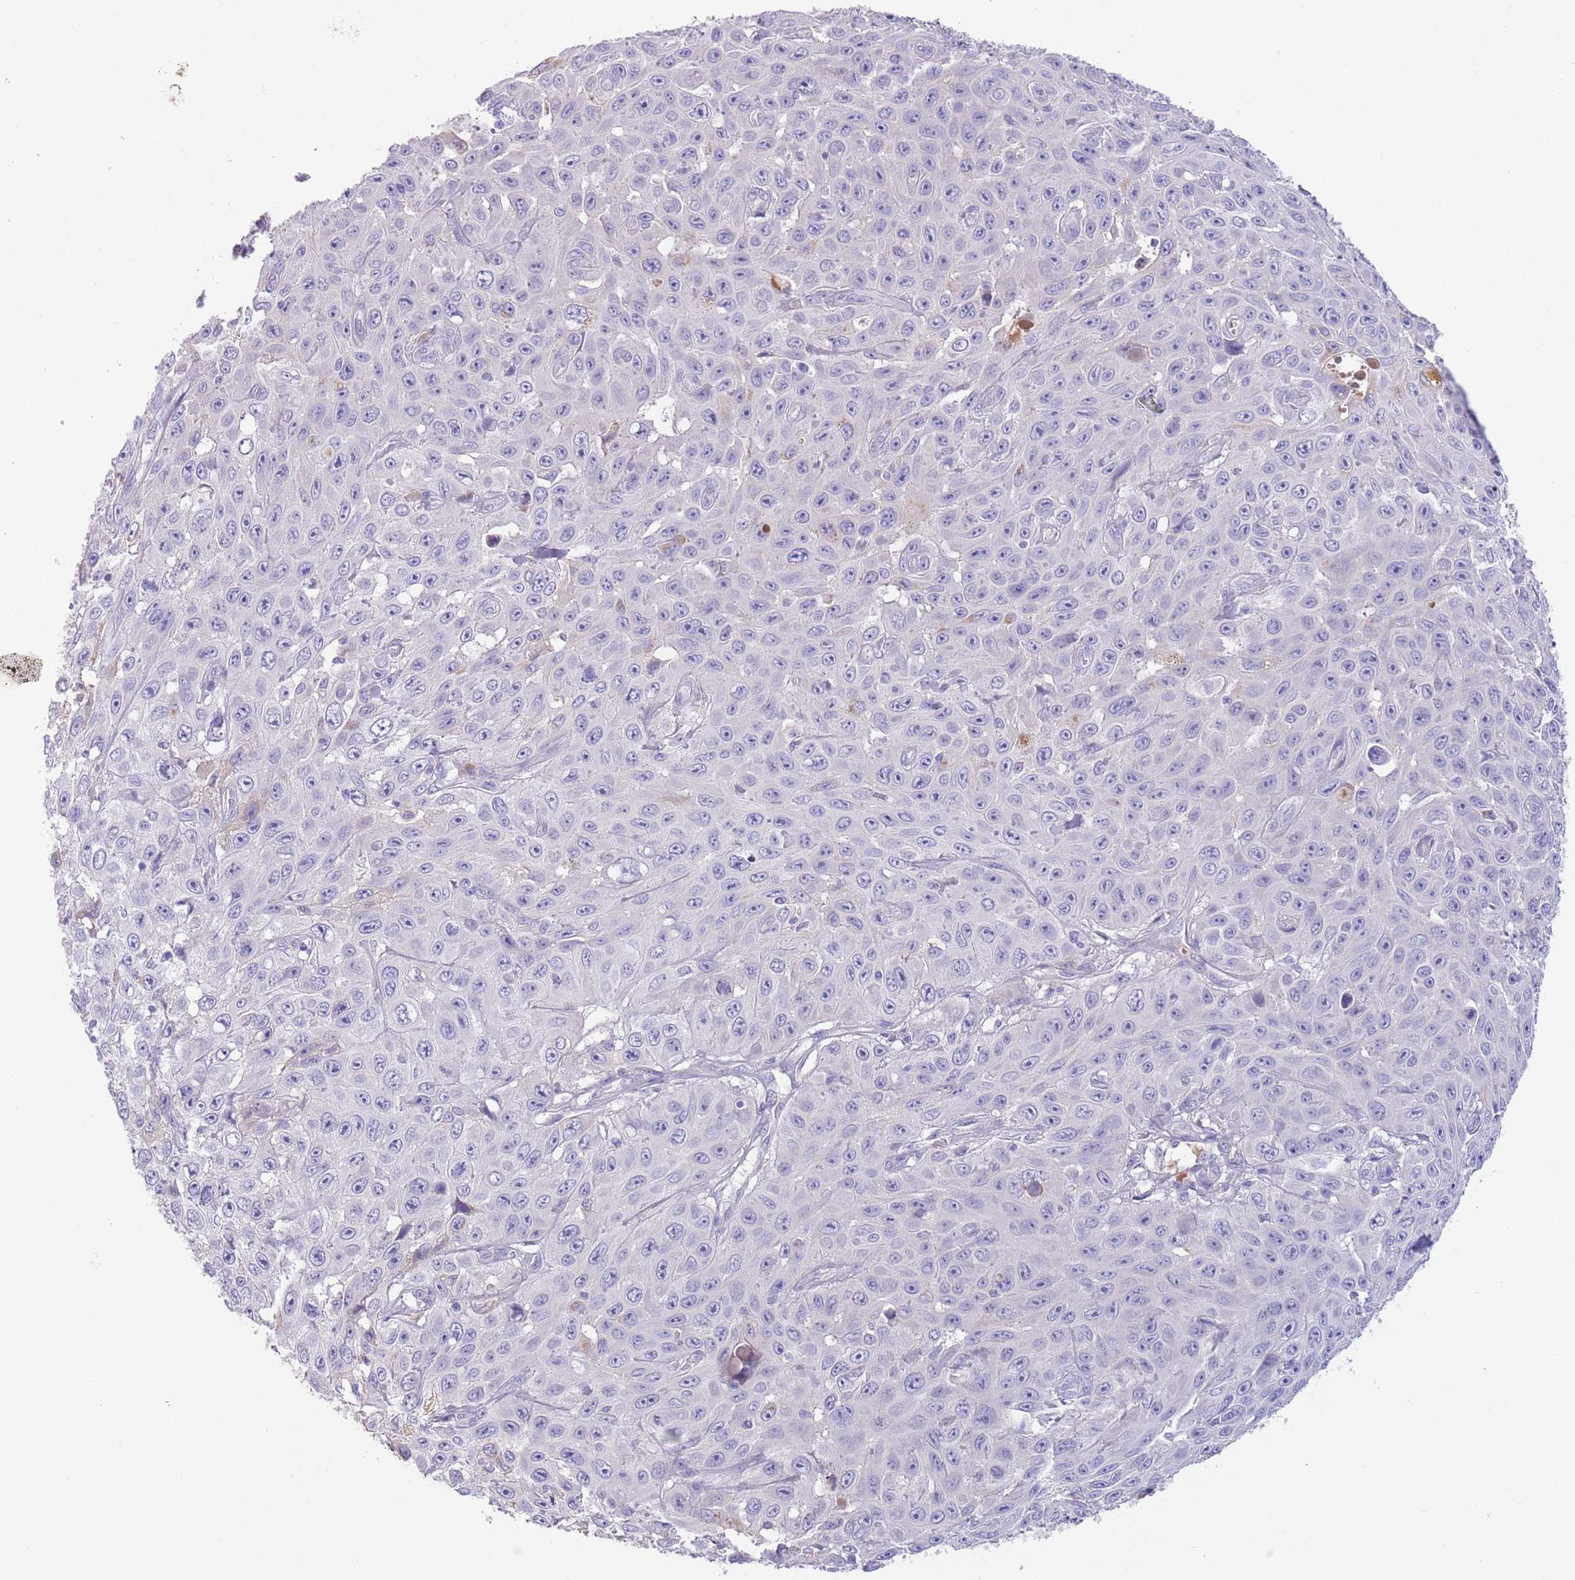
{"staining": {"intensity": "negative", "quantity": "none", "location": "none"}, "tissue": "skin cancer", "cell_type": "Tumor cells", "image_type": "cancer", "snomed": [{"axis": "morphology", "description": "Squamous cell carcinoma, NOS"}, {"axis": "topography", "description": "Skin"}], "caption": "Immunohistochemistry micrograph of neoplastic tissue: human squamous cell carcinoma (skin) stained with DAB reveals no significant protein positivity in tumor cells.", "gene": "IGFL4", "patient": {"sex": "male", "age": 82}}